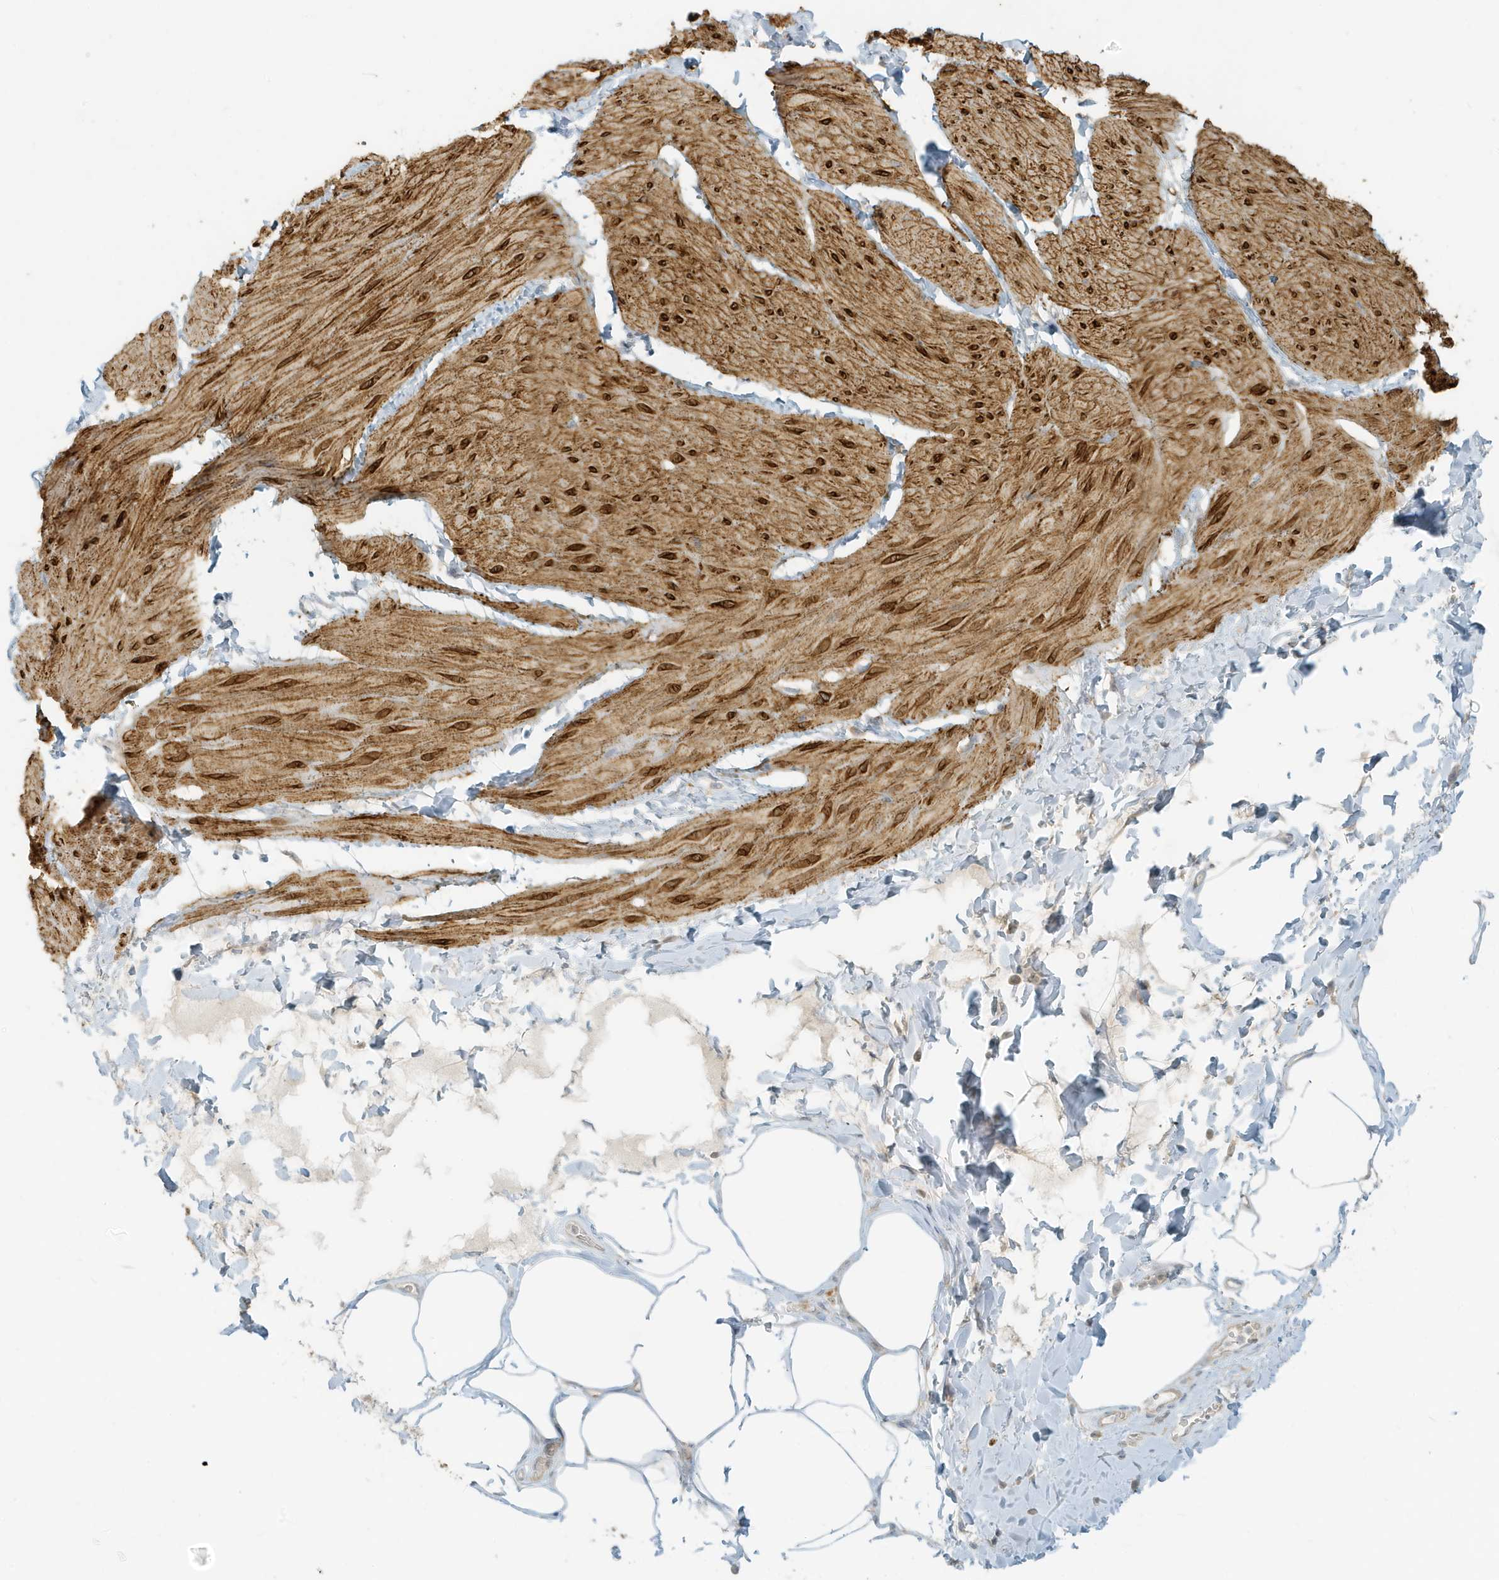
{"staining": {"intensity": "moderate", "quantity": ">75%", "location": "cytoplasmic/membranous"}, "tissue": "smooth muscle", "cell_type": "Smooth muscle cells", "image_type": "normal", "snomed": [{"axis": "morphology", "description": "Urothelial carcinoma, High grade"}, {"axis": "topography", "description": "Urinary bladder"}], "caption": "The immunohistochemical stain labels moderate cytoplasmic/membranous positivity in smooth muscle cells of normal smooth muscle. The protein is stained brown, and the nuclei are stained in blue (DAB (3,3'-diaminobenzidine) IHC with brightfield microscopy, high magnification).", "gene": "MCOLN1", "patient": {"sex": "male", "age": 46}}